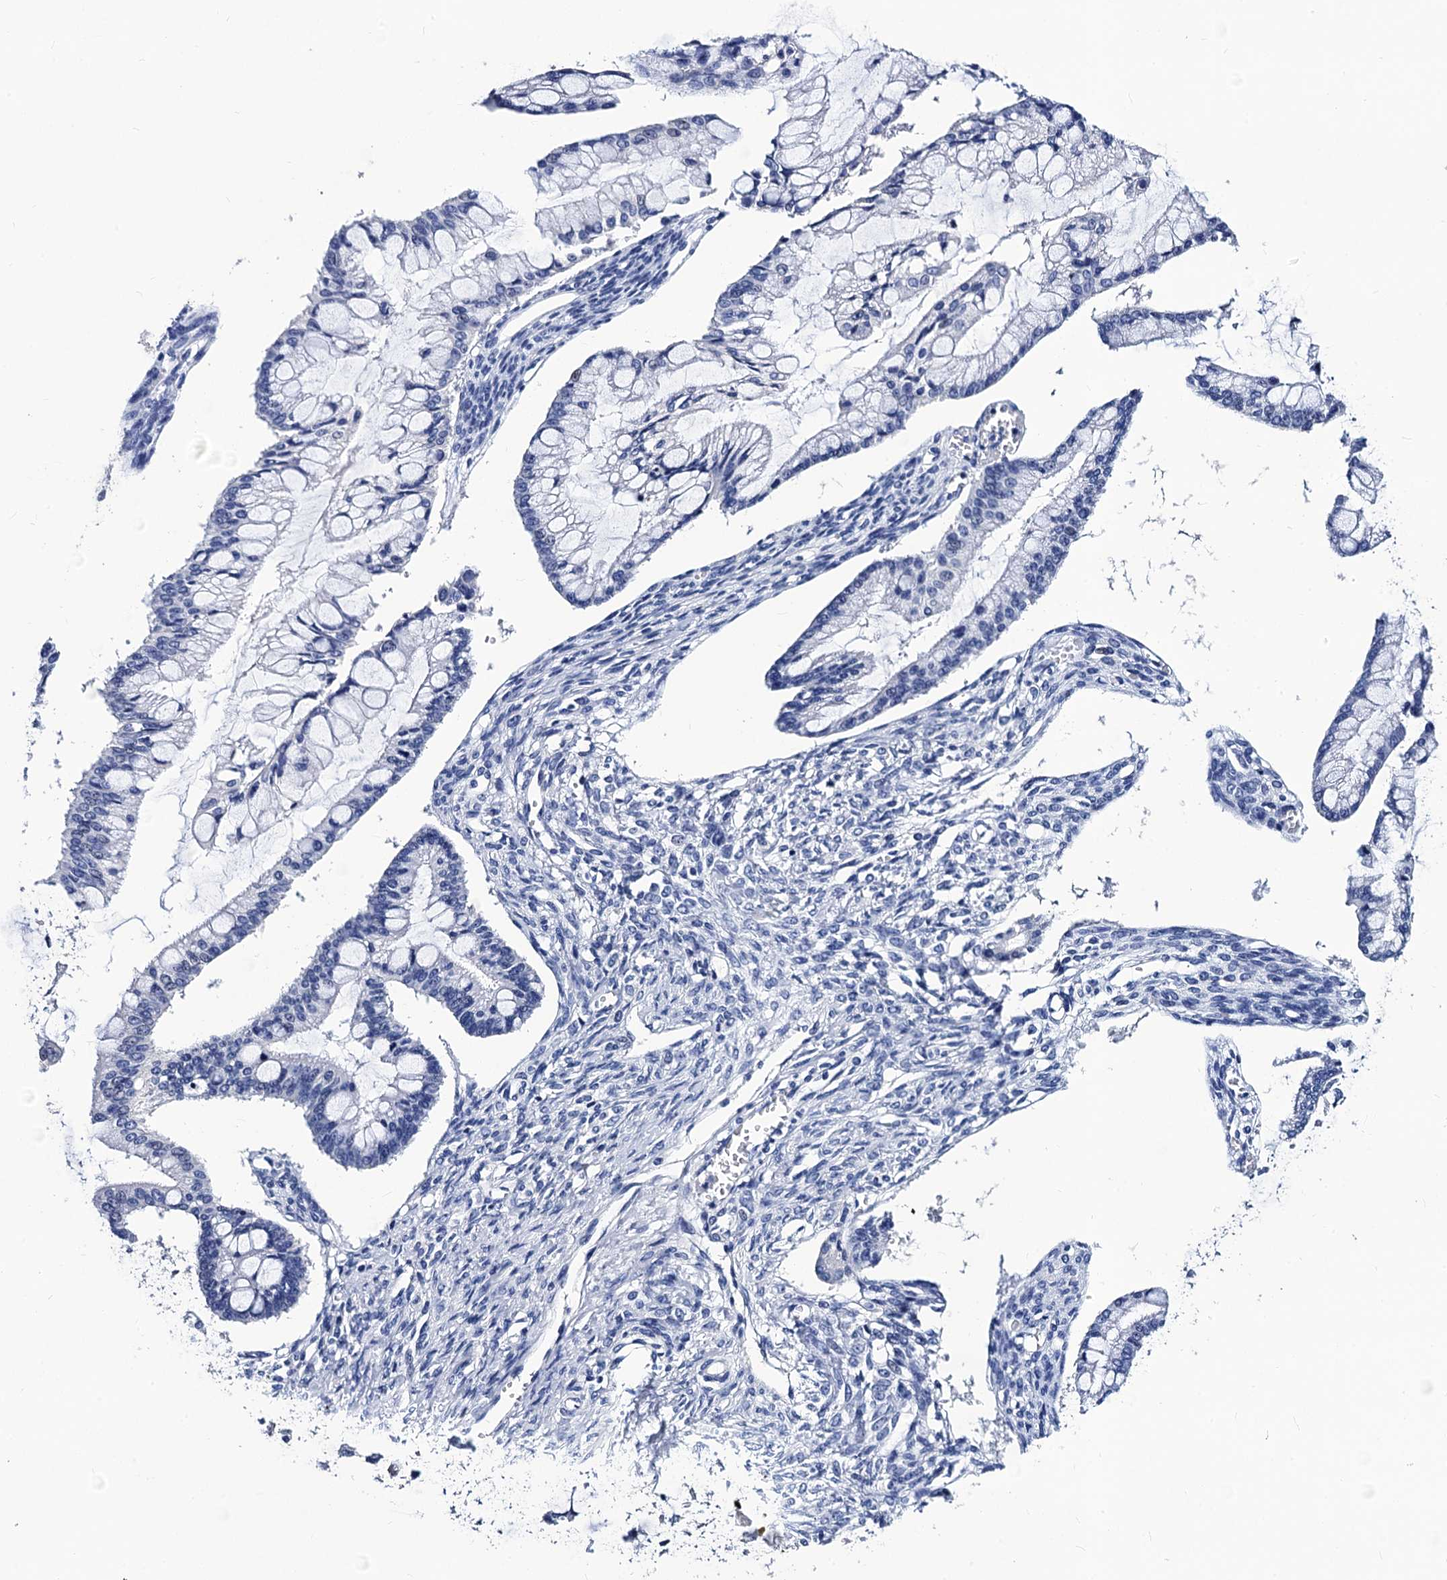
{"staining": {"intensity": "negative", "quantity": "none", "location": "none"}, "tissue": "ovarian cancer", "cell_type": "Tumor cells", "image_type": "cancer", "snomed": [{"axis": "morphology", "description": "Cystadenocarcinoma, mucinous, NOS"}, {"axis": "topography", "description": "Ovary"}], "caption": "Ovarian cancer was stained to show a protein in brown. There is no significant expression in tumor cells.", "gene": "LRRC30", "patient": {"sex": "female", "age": 73}}